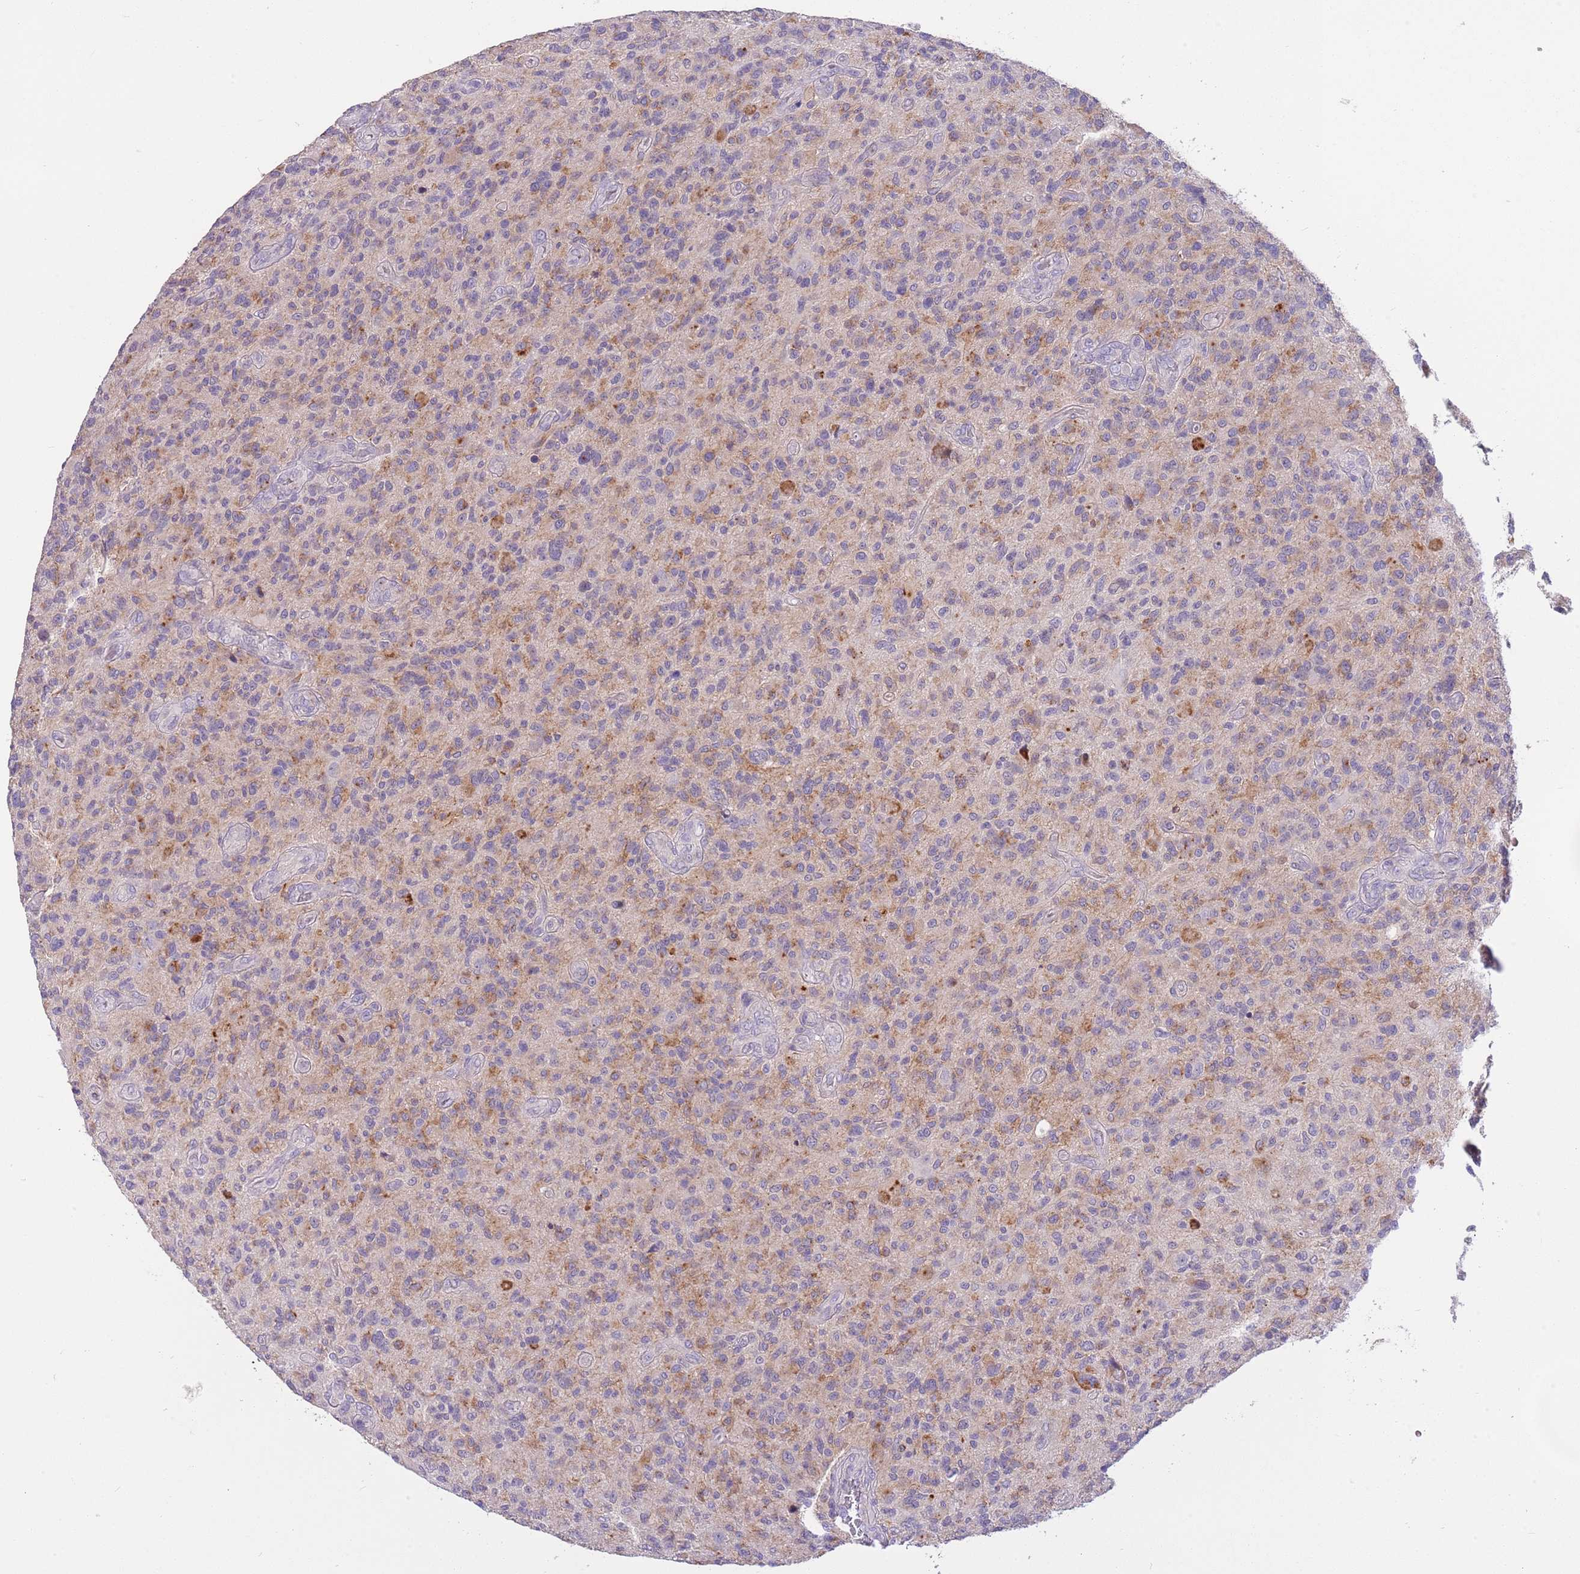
{"staining": {"intensity": "weak", "quantity": "<25%", "location": "cytoplasmic/membranous"}, "tissue": "glioma", "cell_type": "Tumor cells", "image_type": "cancer", "snomed": [{"axis": "morphology", "description": "Glioma, malignant, High grade"}, {"axis": "topography", "description": "Brain"}], "caption": "Human malignant glioma (high-grade) stained for a protein using immunohistochemistry (IHC) shows no staining in tumor cells.", "gene": "CFAP73", "patient": {"sex": "male", "age": 47}}